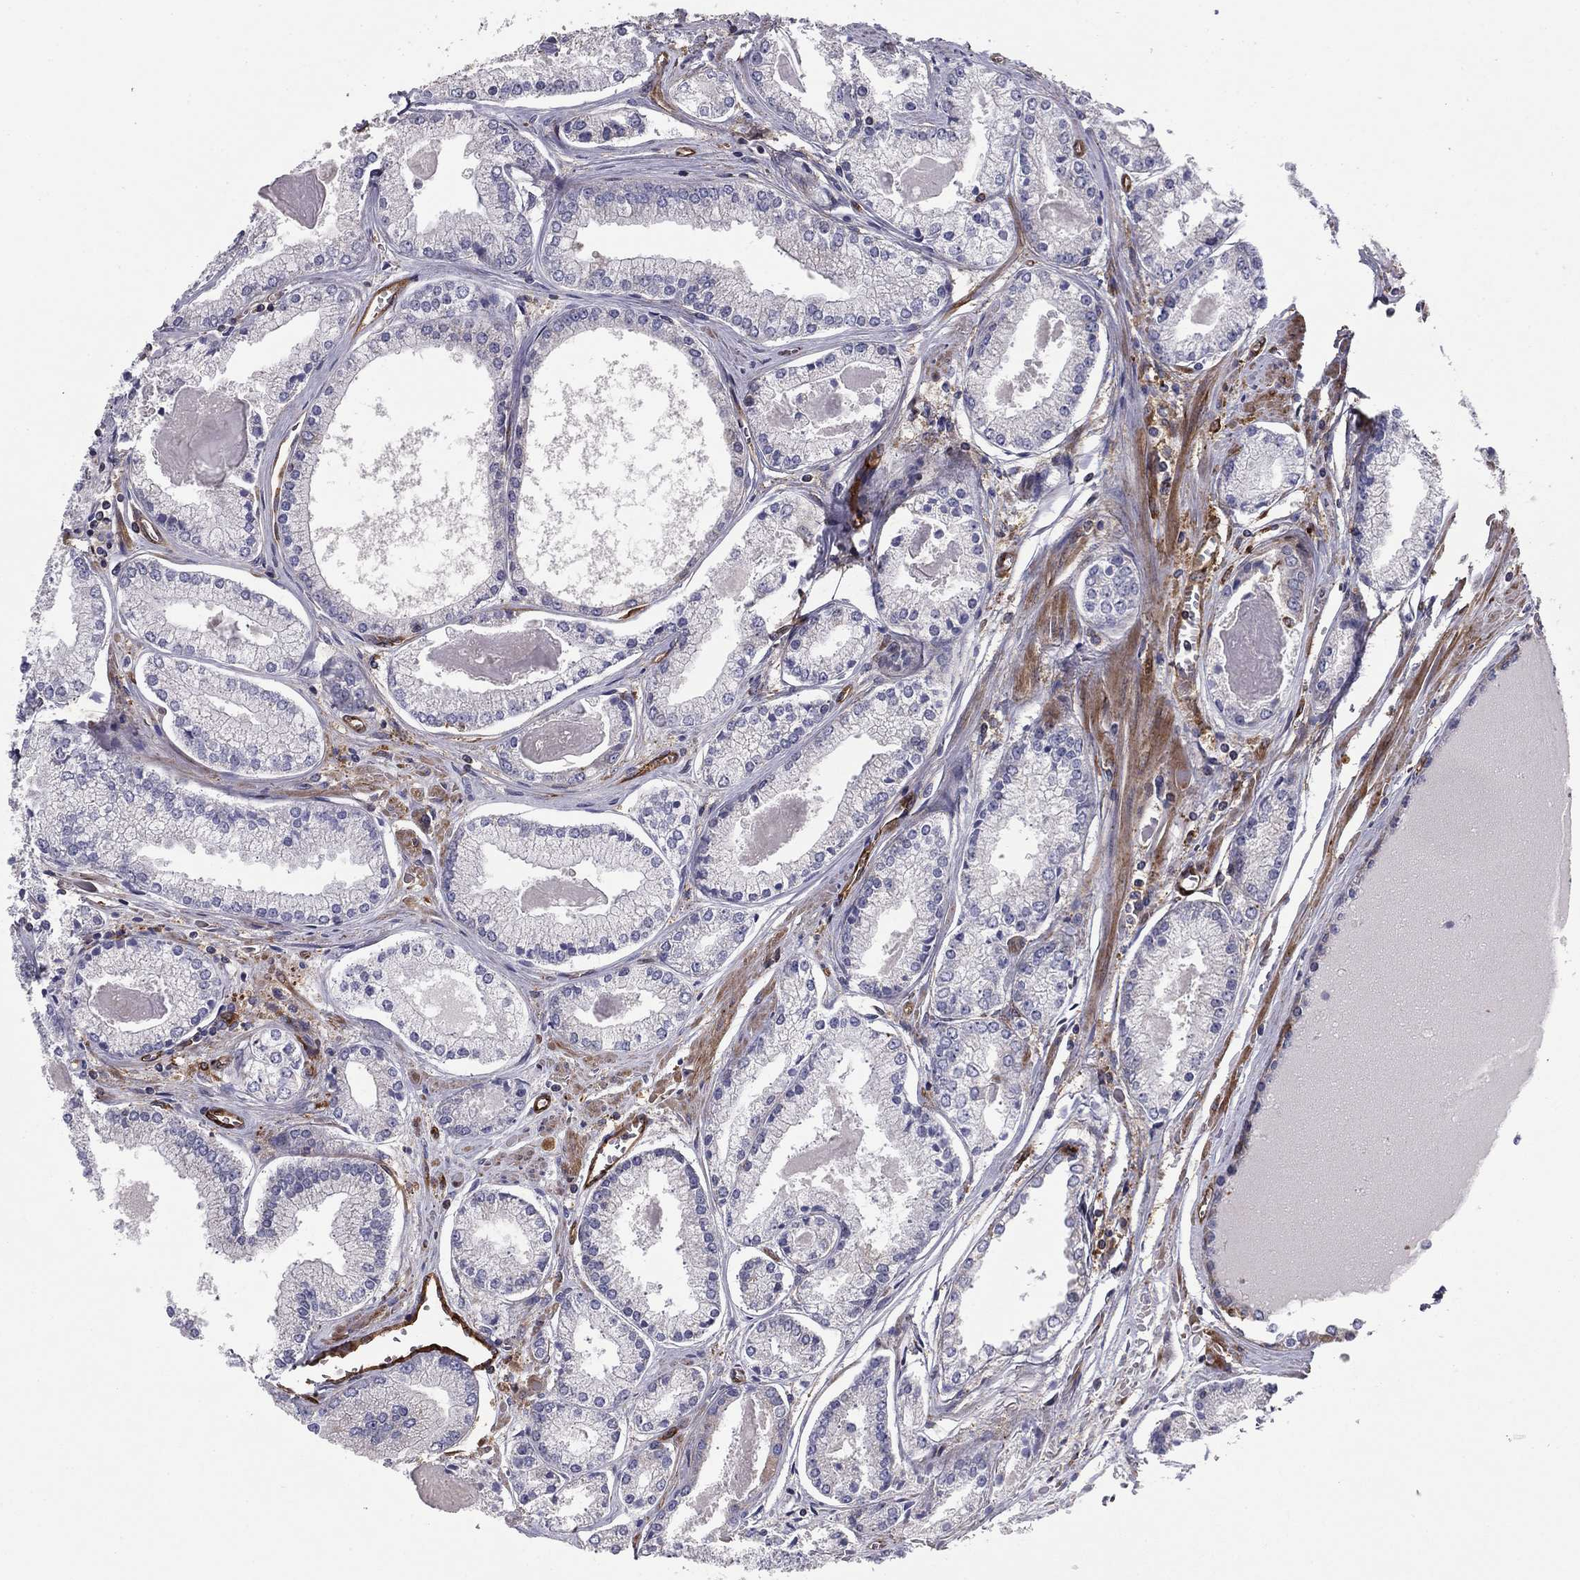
{"staining": {"intensity": "negative", "quantity": "none", "location": "none"}, "tissue": "prostate cancer", "cell_type": "Tumor cells", "image_type": "cancer", "snomed": [{"axis": "morphology", "description": "Adenocarcinoma, NOS"}, {"axis": "topography", "description": "Prostate"}], "caption": "Immunohistochemistry (IHC) of human adenocarcinoma (prostate) displays no expression in tumor cells. (Brightfield microscopy of DAB immunohistochemistry at high magnification).", "gene": "EHBP1L1", "patient": {"sex": "male", "age": 72}}